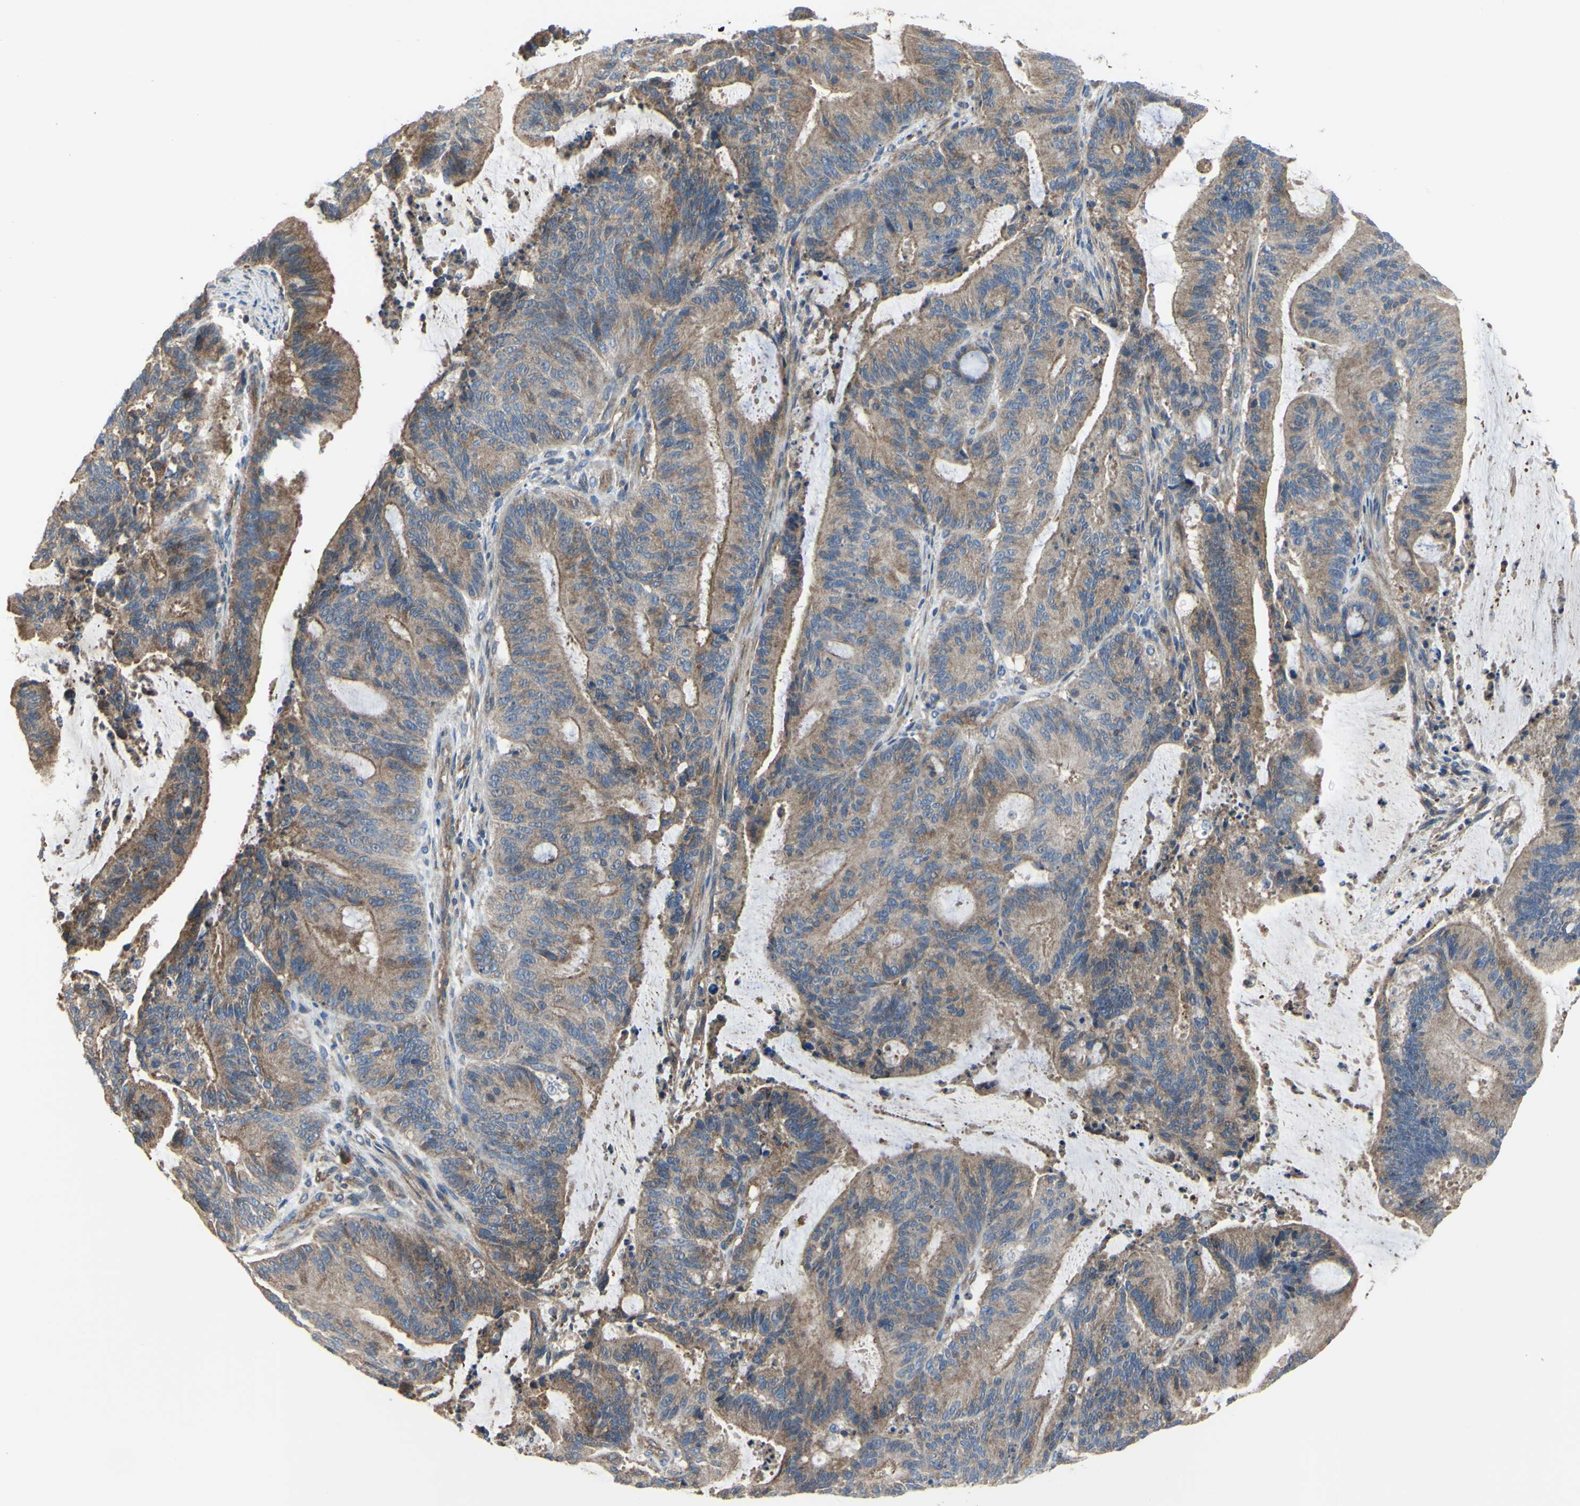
{"staining": {"intensity": "moderate", "quantity": ">75%", "location": "cytoplasmic/membranous"}, "tissue": "liver cancer", "cell_type": "Tumor cells", "image_type": "cancer", "snomed": [{"axis": "morphology", "description": "Cholangiocarcinoma"}, {"axis": "topography", "description": "Liver"}], "caption": "Protein expression by immunohistochemistry demonstrates moderate cytoplasmic/membranous staining in about >75% of tumor cells in cholangiocarcinoma (liver). (DAB IHC, brown staining for protein, blue staining for nuclei).", "gene": "BECN1", "patient": {"sex": "female", "age": 73}}